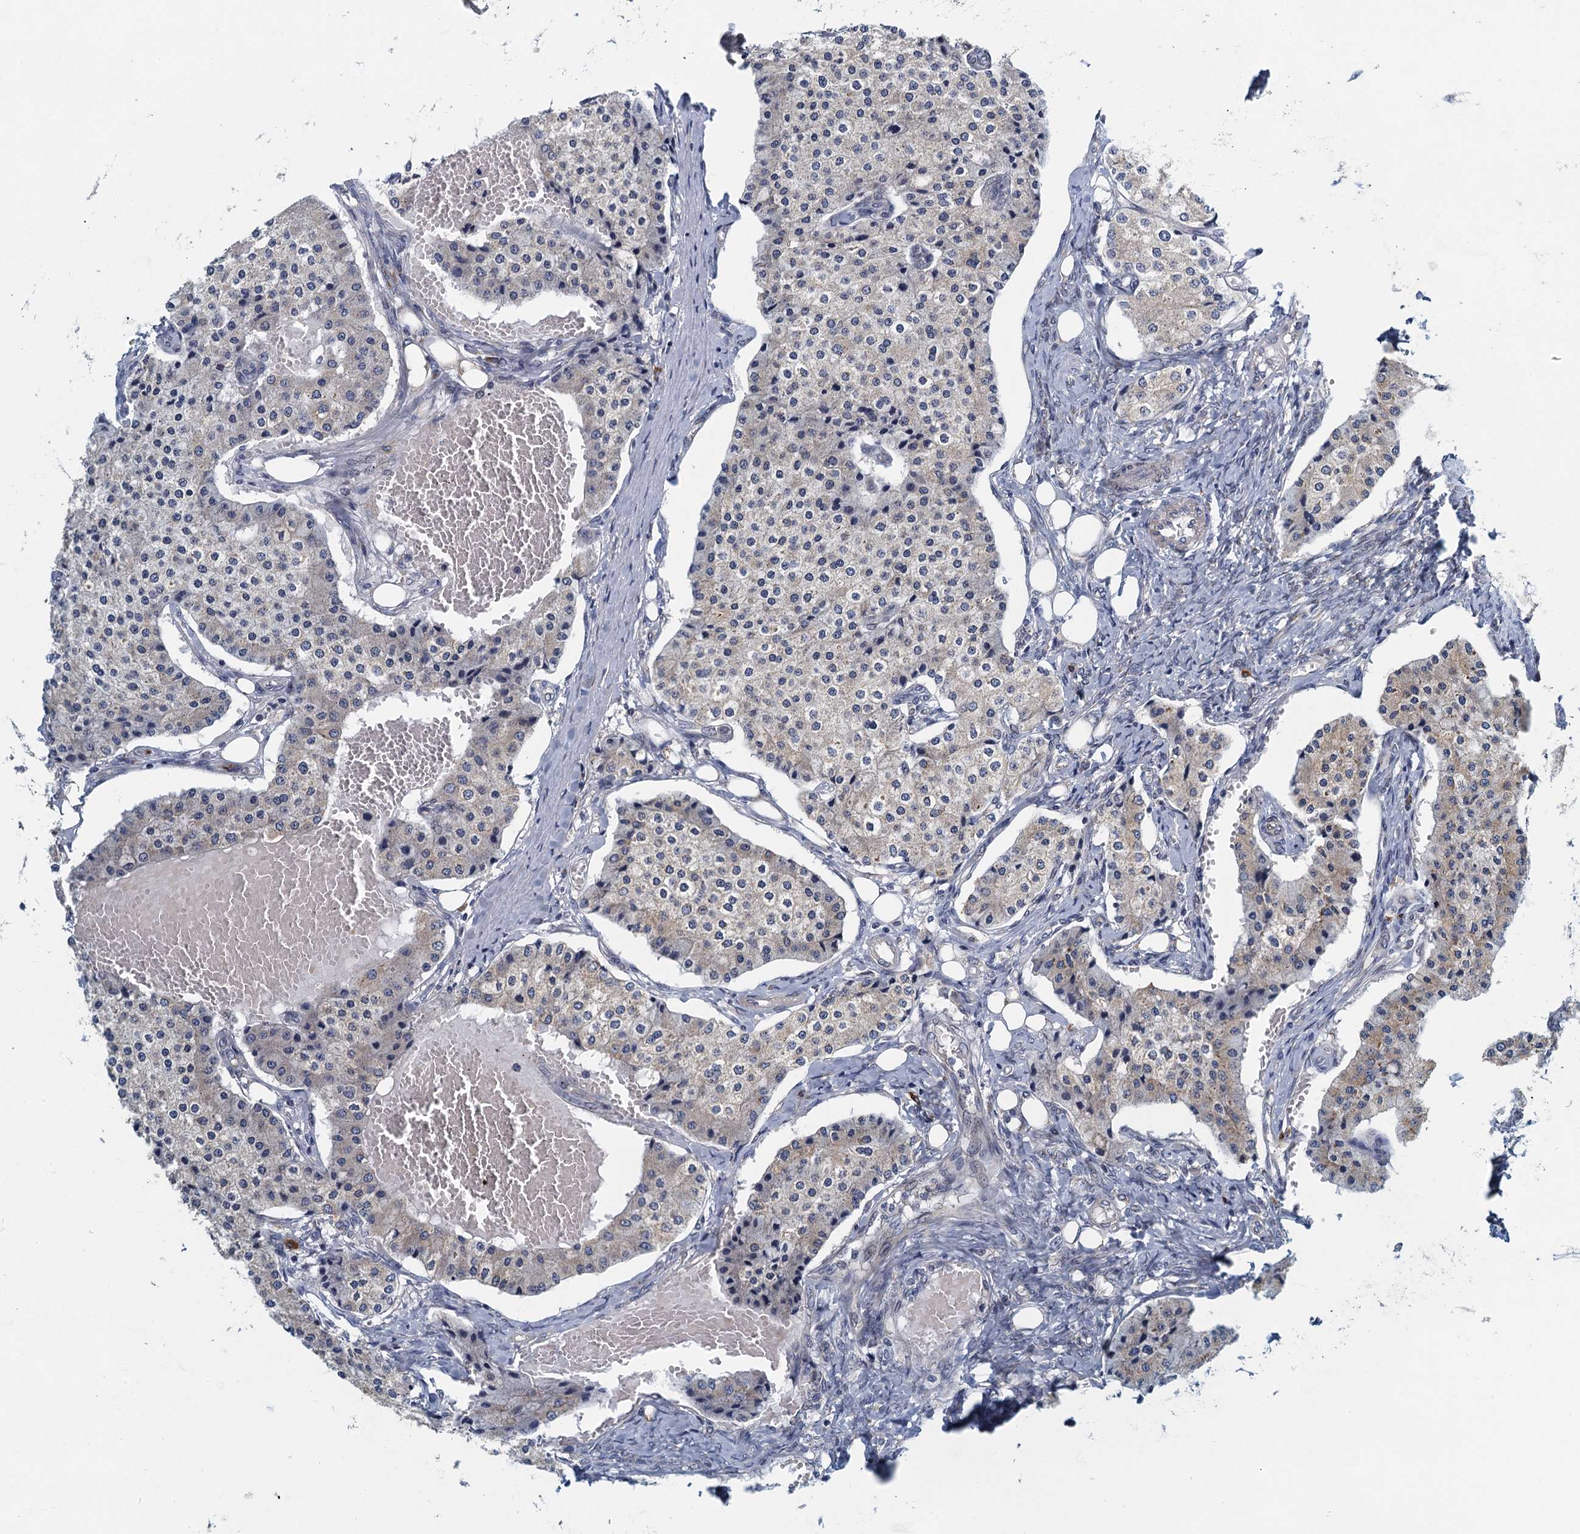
{"staining": {"intensity": "negative", "quantity": "none", "location": "none"}, "tissue": "carcinoid", "cell_type": "Tumor cells", "image_type": "cancer", "snomed": [{"axis": "morphology", "description": "Carcinoid, malignant, NOS"}, {"axis": "topography", "description": "Colon"}], "caption": "High power microscopy histopathology image of an IHC image of carcinoid (malignant), revealing no significant expression in tumor cells.", "gene": "ALG2", "patient": {"sex": "female", "age": 52}}